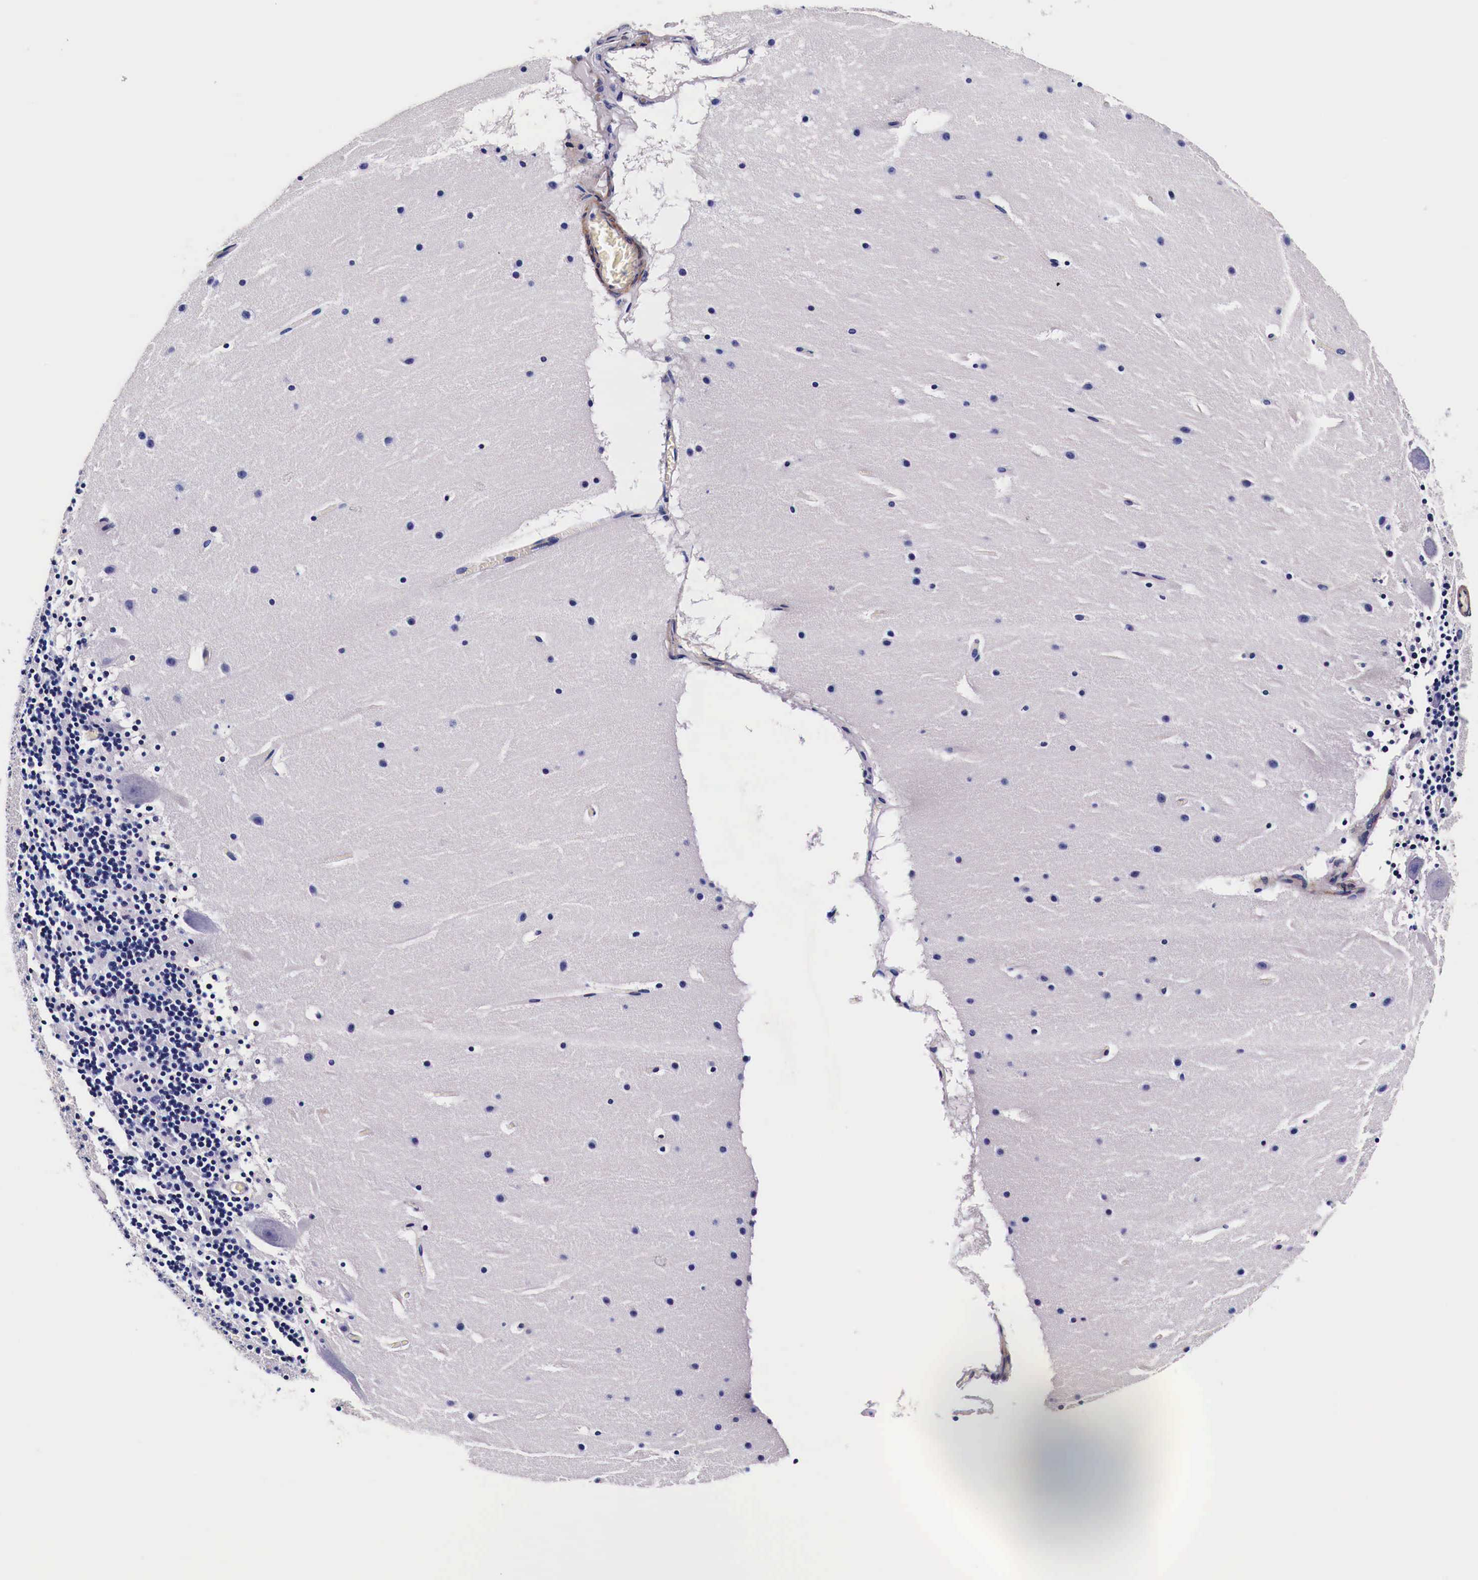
{"staining": {"intensity": "negative", "quantity": "none", "location": "none"}, "tissue": "cerebellum", "cell_type": "Cells in granular layer", "image_type": "normal", "snomed": [{"axis": "morphology", "description": "Normal tissue, NOS"}, {"axis": "topography", "description": "Cerebellum"}], "caption": "The immunohistochemistry (IHC) histopathology image has no significant positivity in cells in granular layer of cerebellum.", "gene": "HSPB1", "patient": {"sex": "male", "age": 45}}